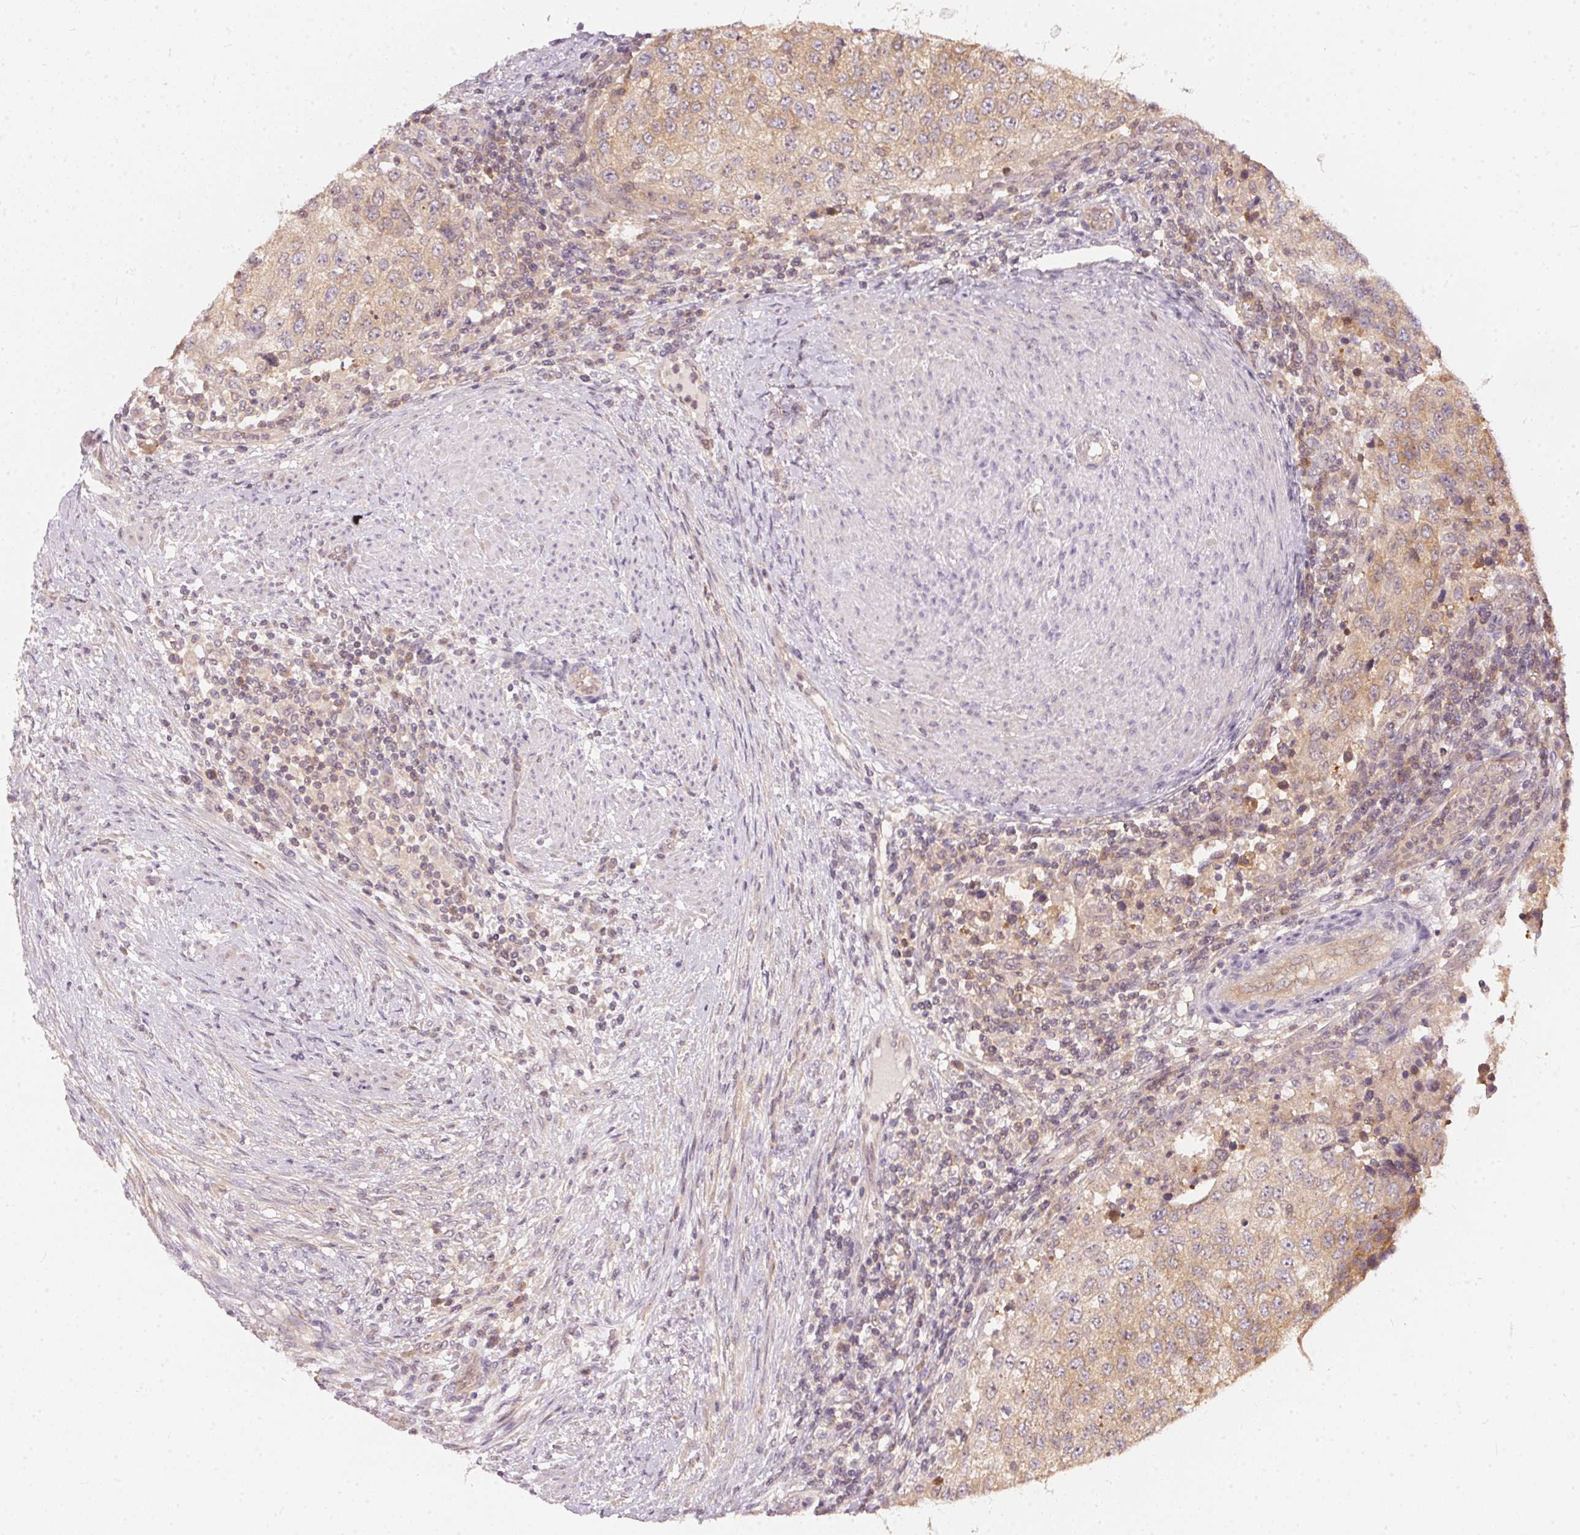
{"staining": {"intensity": "weak", "quantity": ">75%", "location": "cytoplasmic/membranous"}, "tissue": "urothelial cancer", "cell_type": "Tumor cells", "image_type": "cancer", "snomed": [{"axis": "morphology", "description": "Urothelial carcinoma, High grade"}, {"axis": "topography", "description": "Urinary bladder"}], "caption": "High-power microscopy captured an IHC image of urothelial carcinoma (high-grade), revealing weak cytoplasmic/membranous staining in approximately >75% of tumor cells.", "gene": "BLMH", "patient": {"sex": "female", "age": 78}}